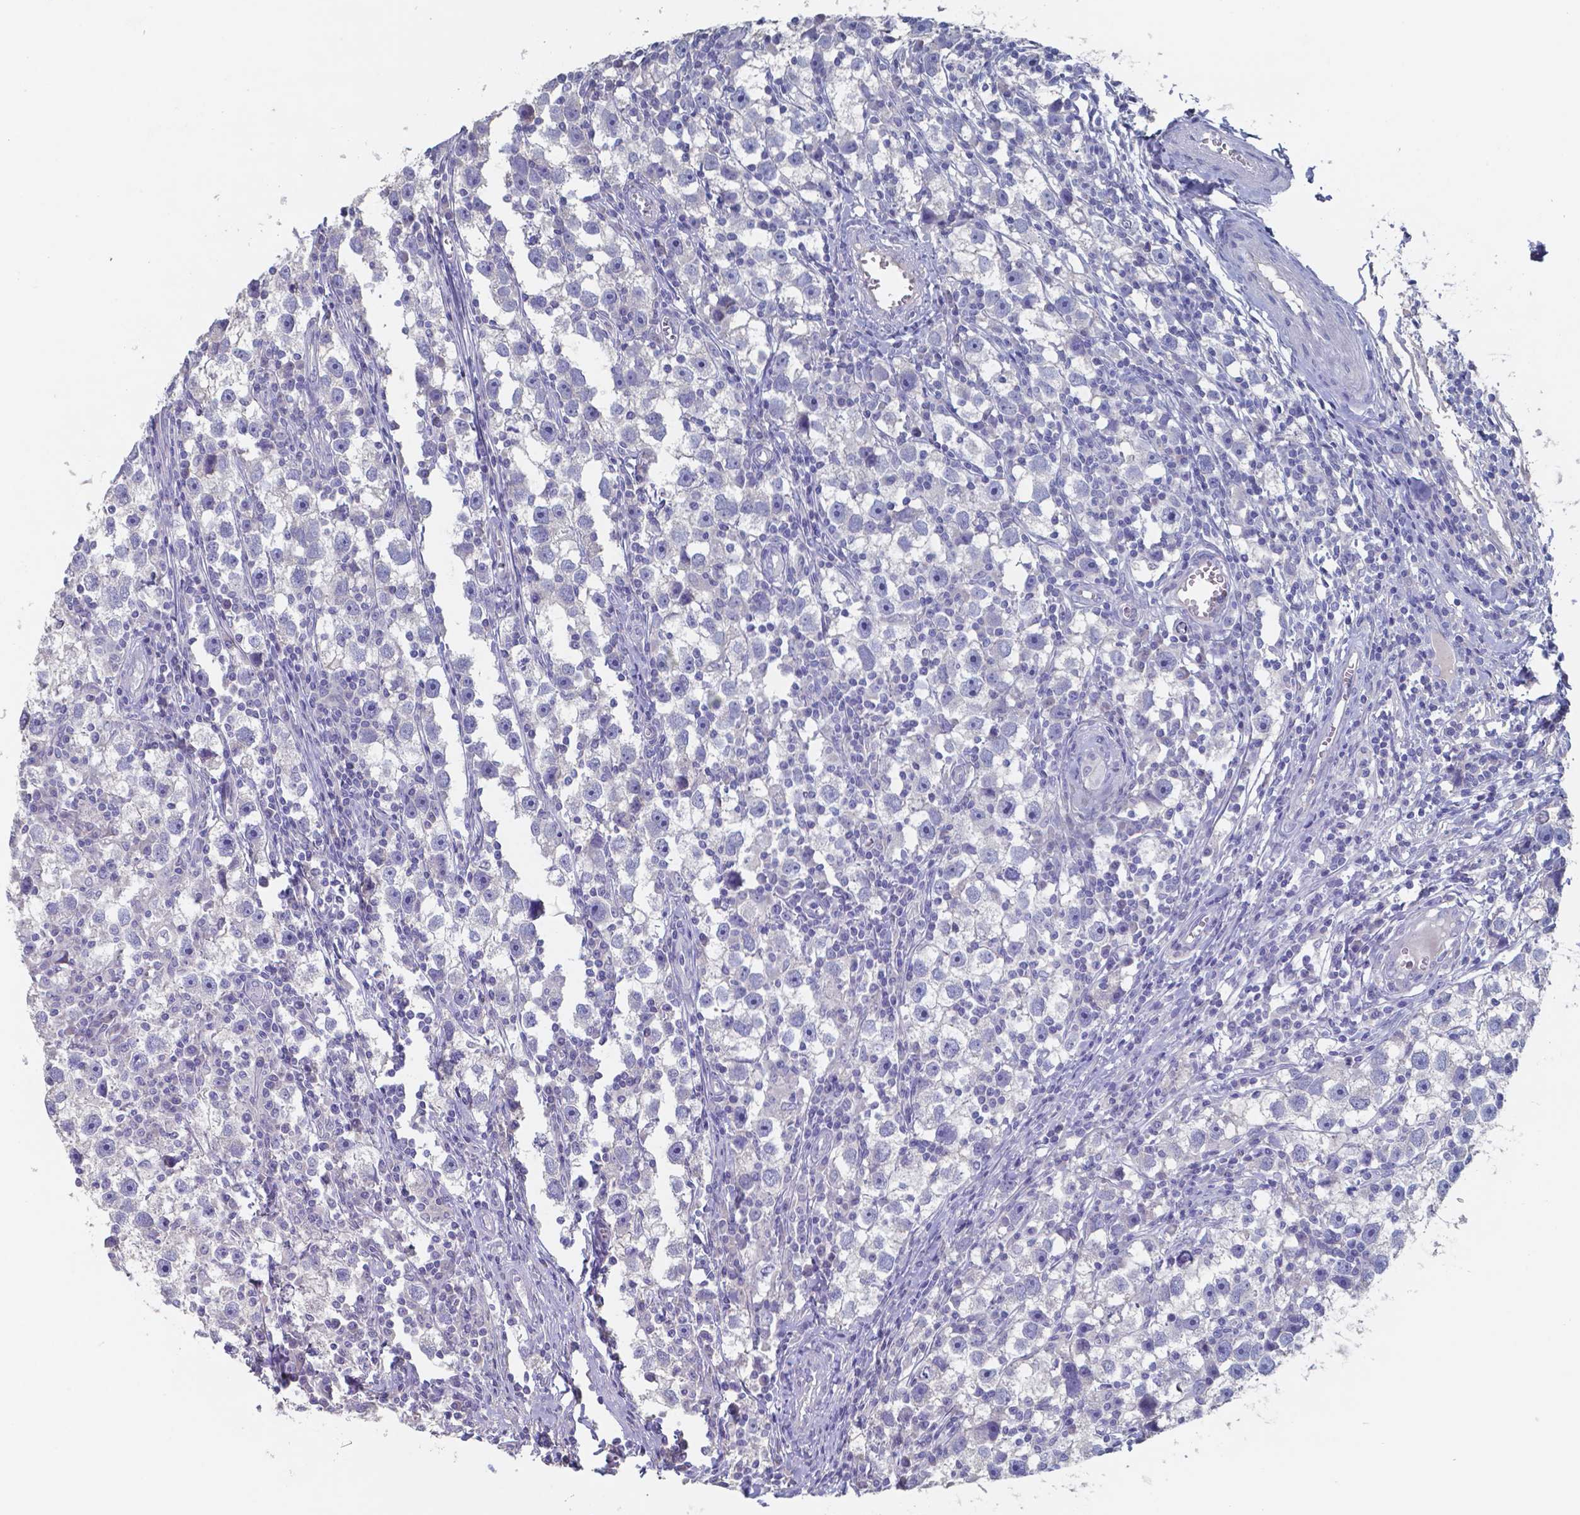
{"staining": {"intensity": "negative", "quantity": "none", "location": "none"}, "tissue": "testis cancer", "cell_type": "Tumor cells", "image_type": "cancer", "snomed": [{"axis": "morphology", "description": "Seminoma, NOS"}, {"axis": "topography", "description": "Testis"}], "caption": "Image shows no significant protein positivity in tumor cells of testis cancer (seminoma).", "gene": "FOXJ1", "patient": {"sex": "male", "age": 30}}